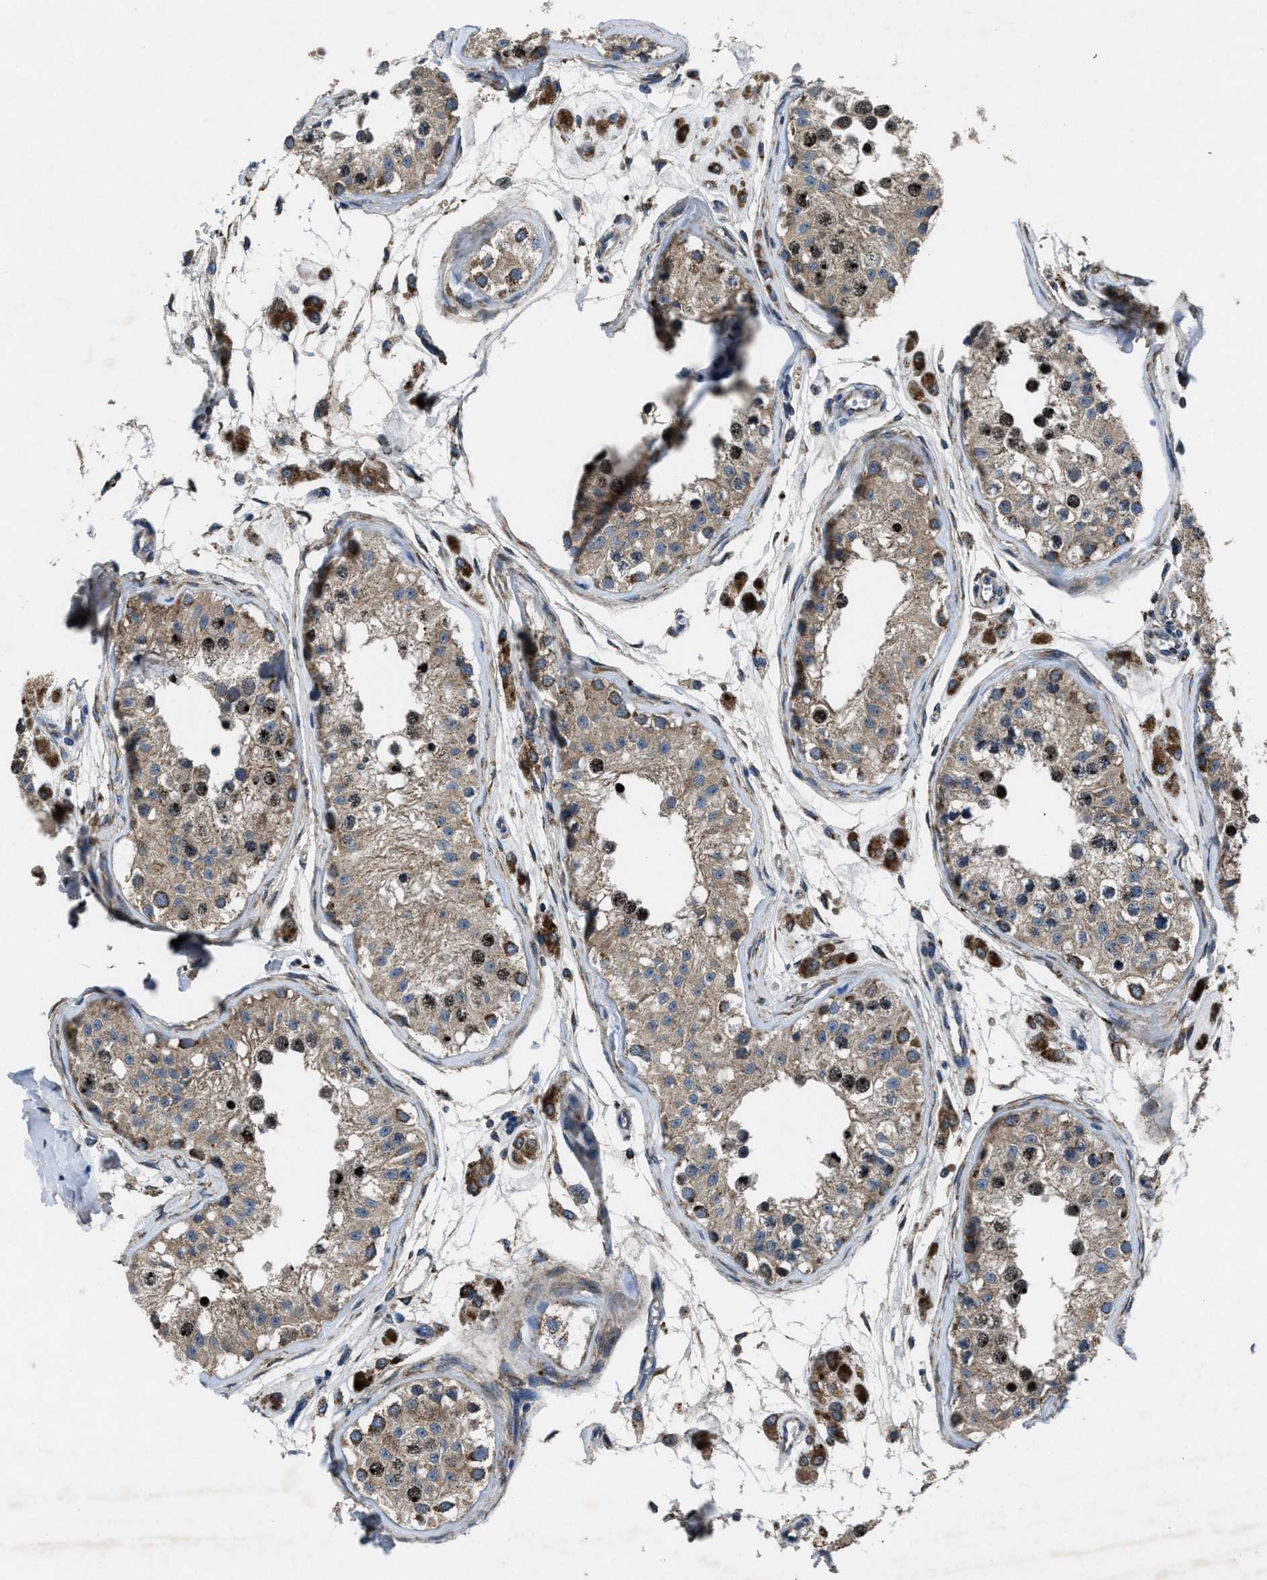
{"staining": {"intensity": "moderate", "quantity": ">75%", "location": "cytoplasmic/membranous,nuclear"}, "tissue": "testis", "cell_type": "Cells in seminiferous ducts", "image_type": "normal", "snomed": [{"axis": "morphology", "description": "Normal tissue, NOS"}, {"axis": "morphology", "description": "Adenocarcinoma, metastatic, NOS"}, {"axis": "topography", "description": "Testis"}], "caption": "This photomicrograph exhibits normal testis stained with IHC to label a protein in brown. The cytoplasmic/membranous,nuclear of cells in seminiferous ducts show moderate positivity for the protein. Nuclei are counter-stained blue.", "gene": "PDP1", "patient": {"sex": "male", "age": 26}}